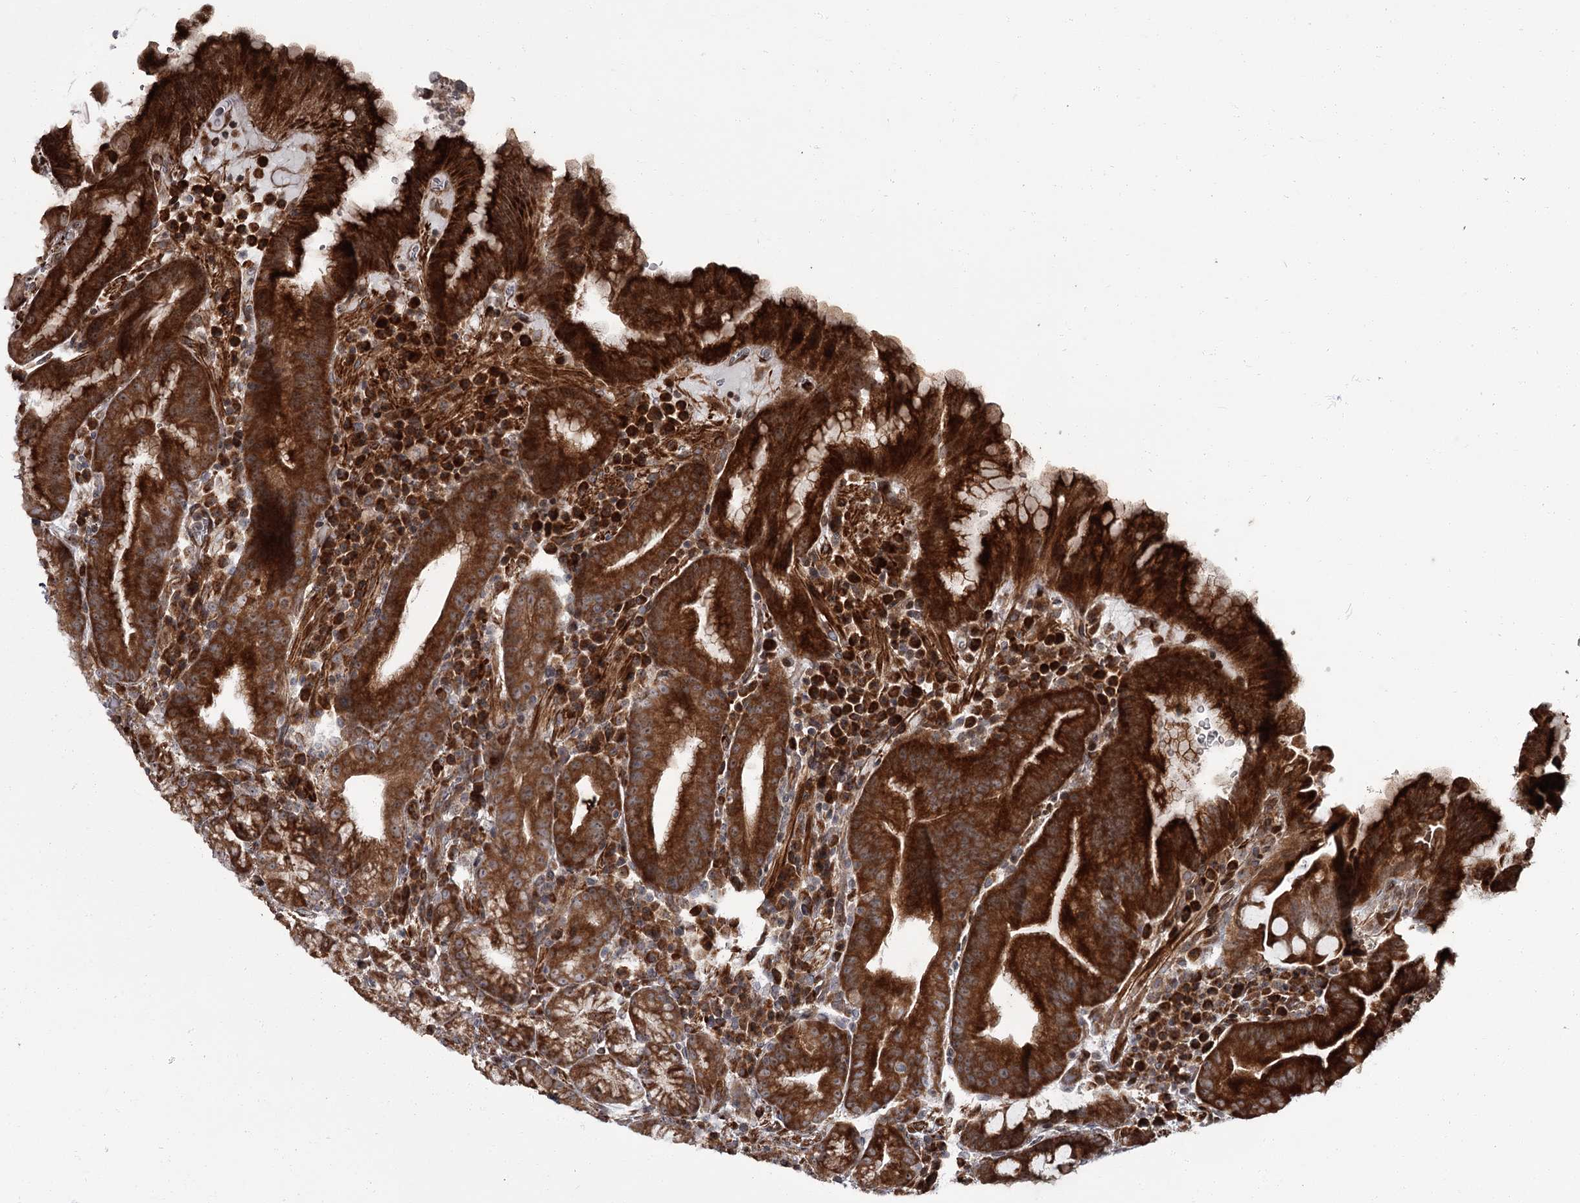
{"staining": {"intensity": "strong", "quantity": ">75%", "location": "cytoplasmic/membranous,nuclear"}, "tissue": "stomach", "cell_type": "Glandular cells", "image_type": "normal", "snomed": [{"axis": "morphology", "description": "Normal tissue, NOS"}, {"axis": "morphology", "description": "Inflammation, NOS"}, {"axis": "topography", "description": "Stomach"}], "caption": "Unremarkable stomach shows strong cytoplasmic/membranous,nuclear staining in about >75% of glandular cells (brown staining indicates protein expression, while blue staining denotes nuclei)..", "gene": "THAP9", "patient": {"sex": "male", "age": 79}}